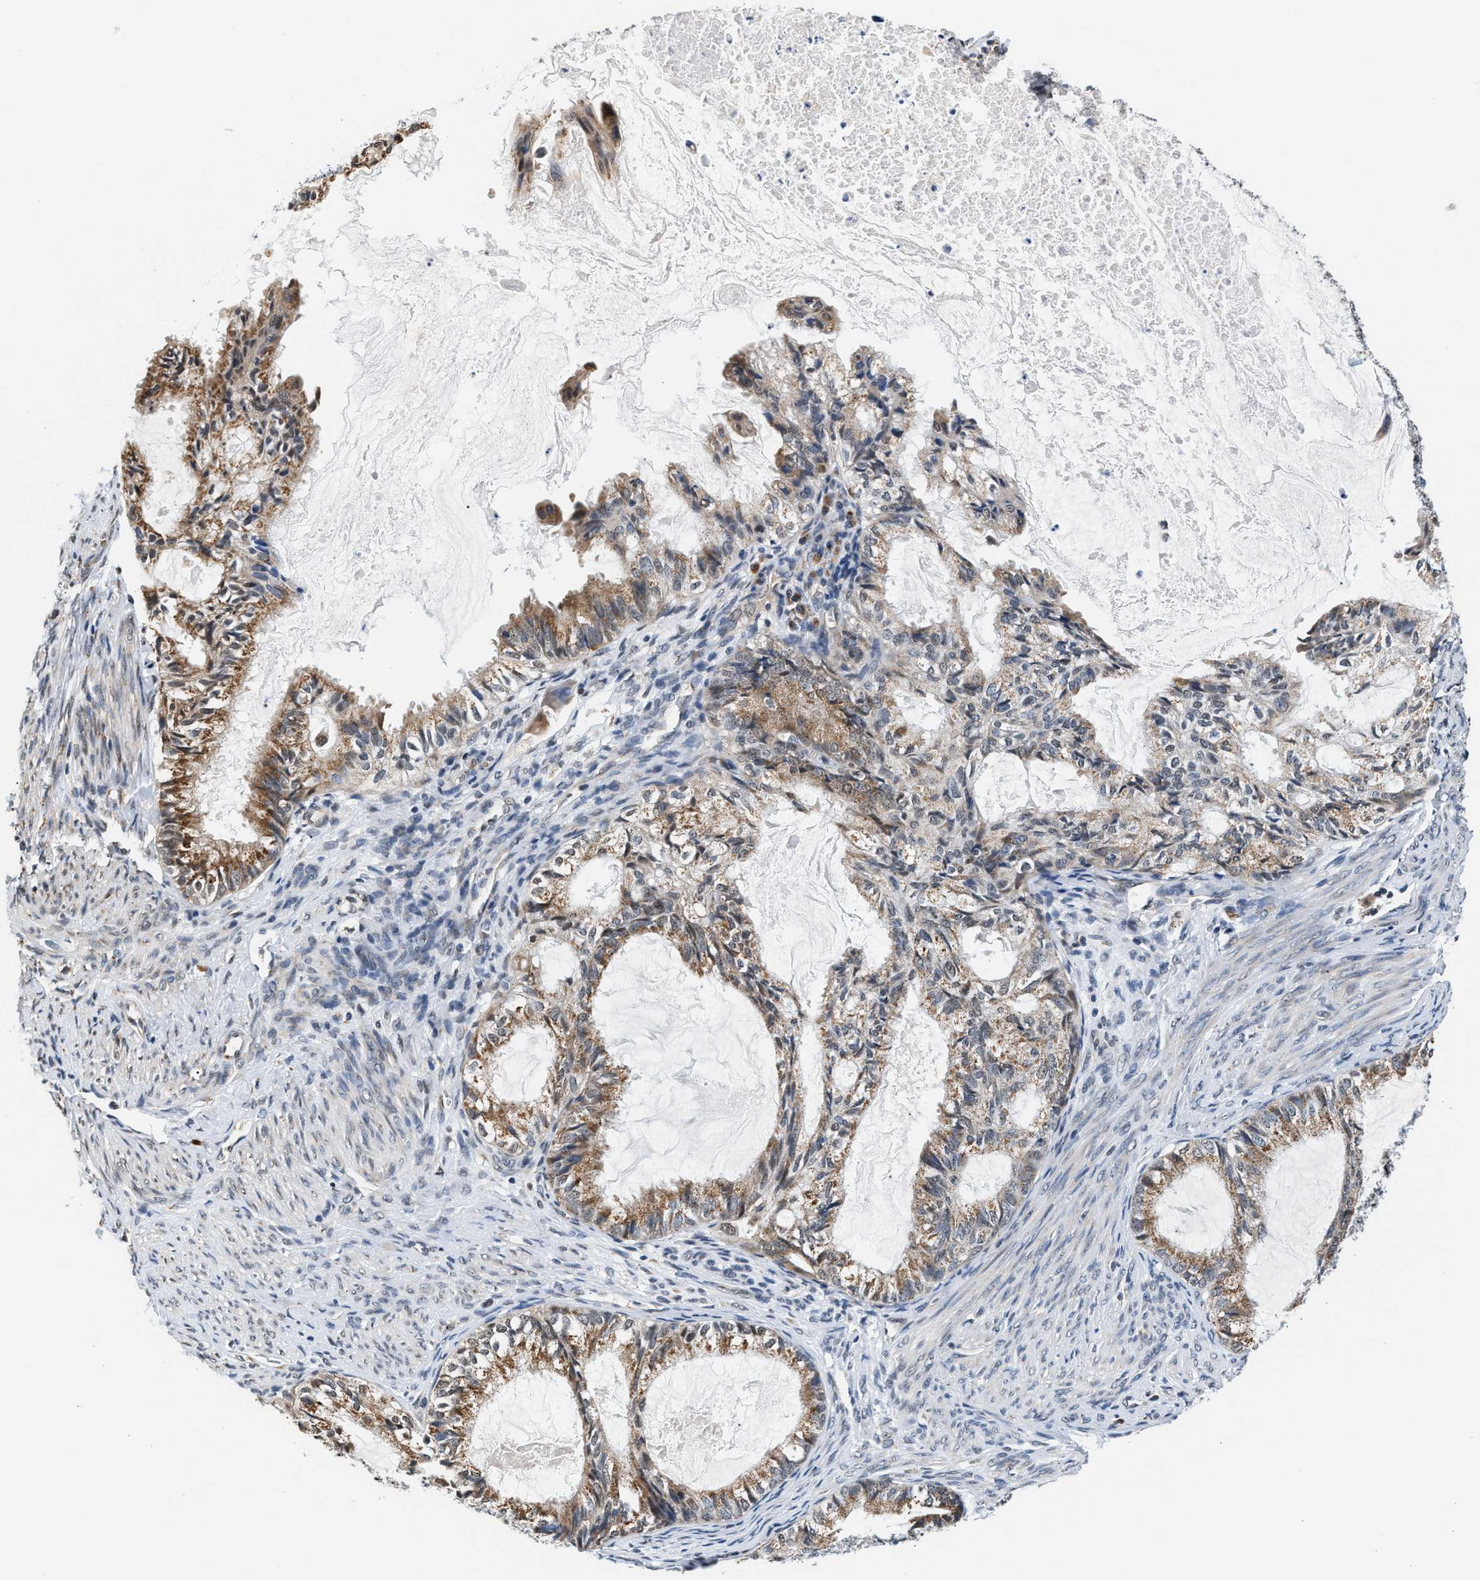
{"staining": {"intensity": "moderate", "quantity": ">75%", "location": "cytoplasmic/membranous"}, "tissue": "cervical cancer", "cell_type": "Tumor cells", "image_type": "cancer", "snomed": [{"axis": "morphology", "description": "Normal tissue, NOS"}, {"axis": "morphology", "description": "Adenocarcinoma, NOS"}, {"axis": "topography", "description": "Cervix"}, {"axis": "topography", "description": "Endometrium"}], "caption": "Brown immunohistochemical staining in human cervical cancer (adenocarcinoma) exhibits moderate cytoplasmic/membranous positivity in about >75% of tumor cells.", "gene": "KCNMB2", "patient": {"sex": "female", "age": 86}}